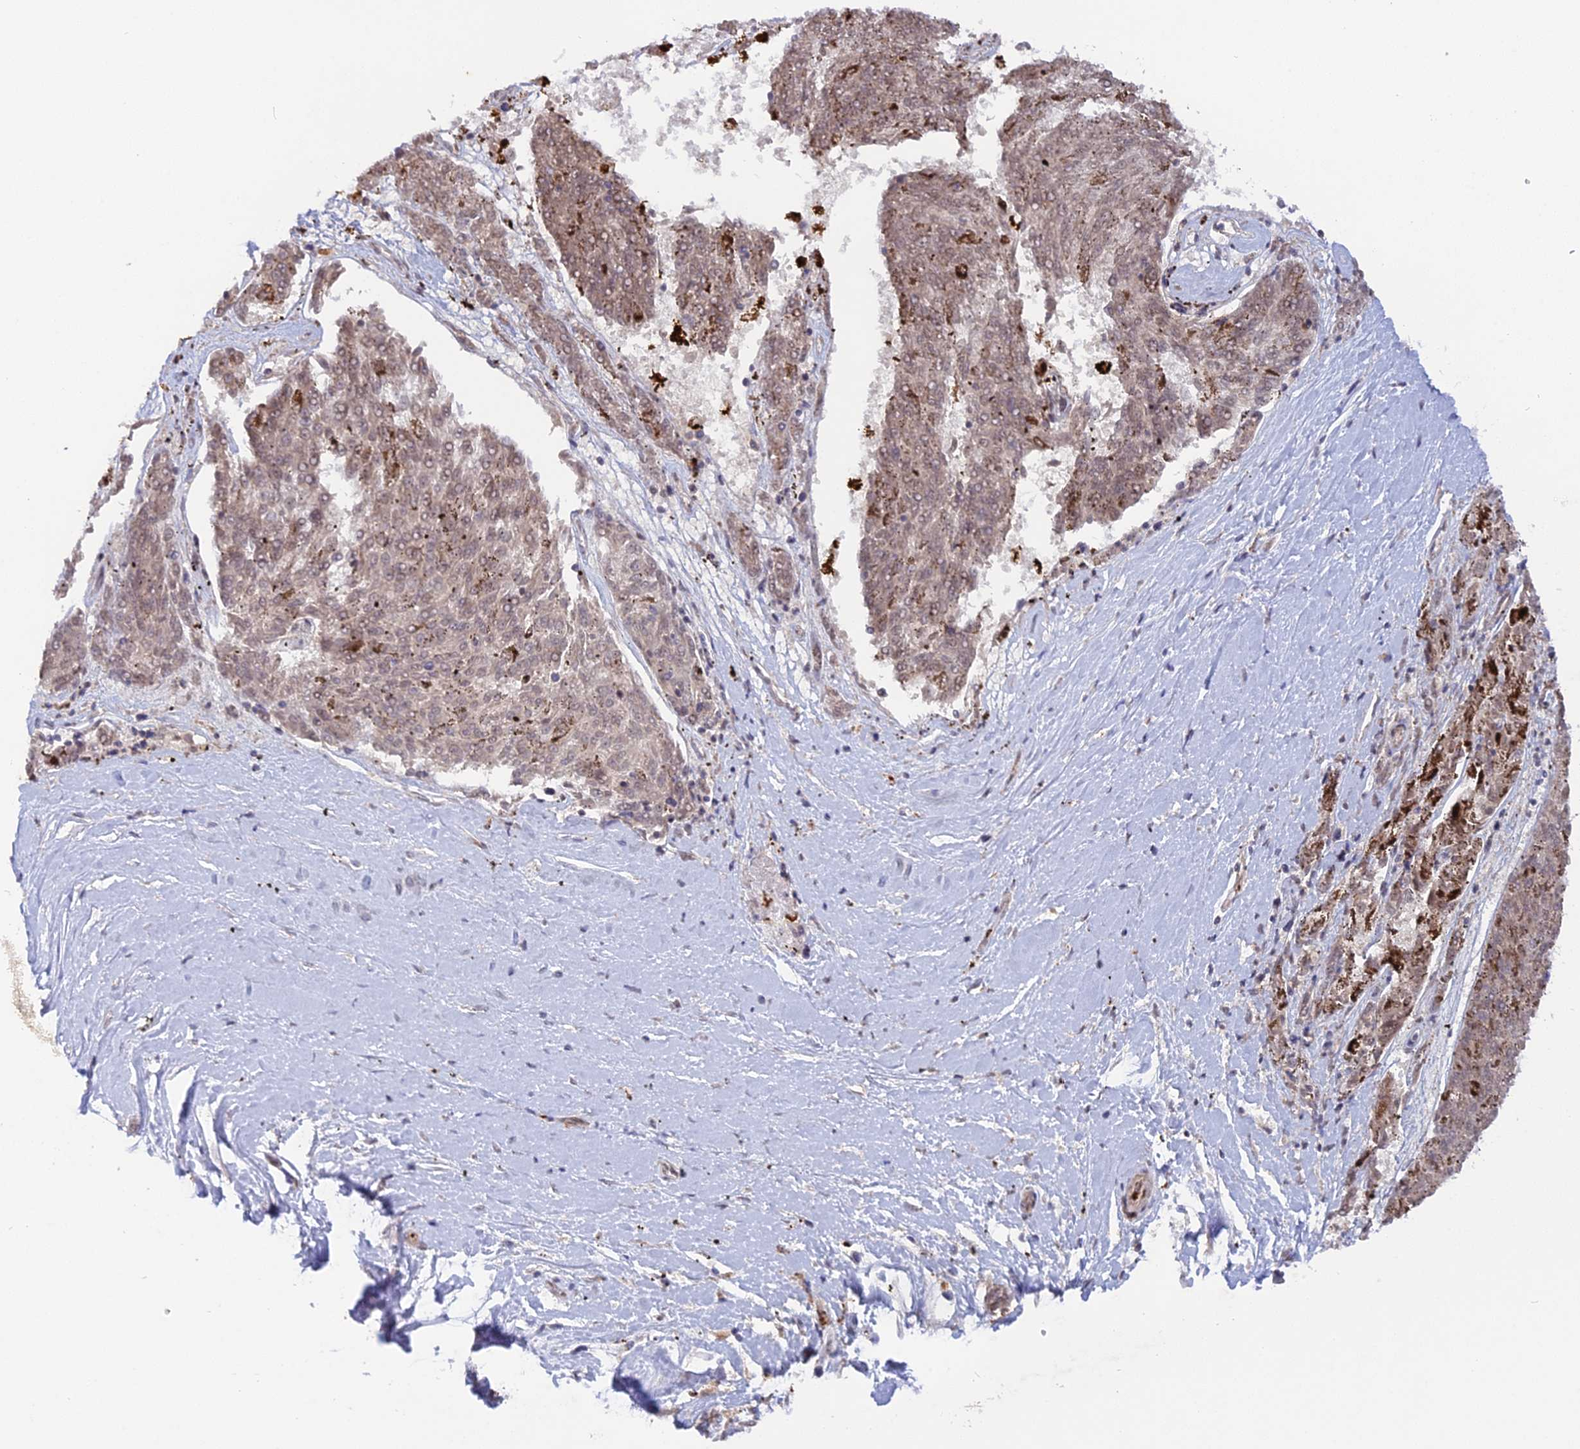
{"staining": {"intensity": "weak", "quantity": "25%-75%", "location": "cytoplasmic/membranous,nuclear"}, "tissue": "melanoma", "cell_type": "Tumor cells", "image_type": "cancer", "snomed": [{"axis": "morphology", "description": "Malignant melanoma, NOS"}, {"axis": "topography", "description": "Skin"}], "caption": "An image showing weak cytoplasmic/membranous and nuclear staining in approximately 25%-75% of tumor cells in malignant melanoma, as visualized by brown immunohistochemical staining.", "gene": "CCDC154", "patient": {"sex": "female", "age": 72}}